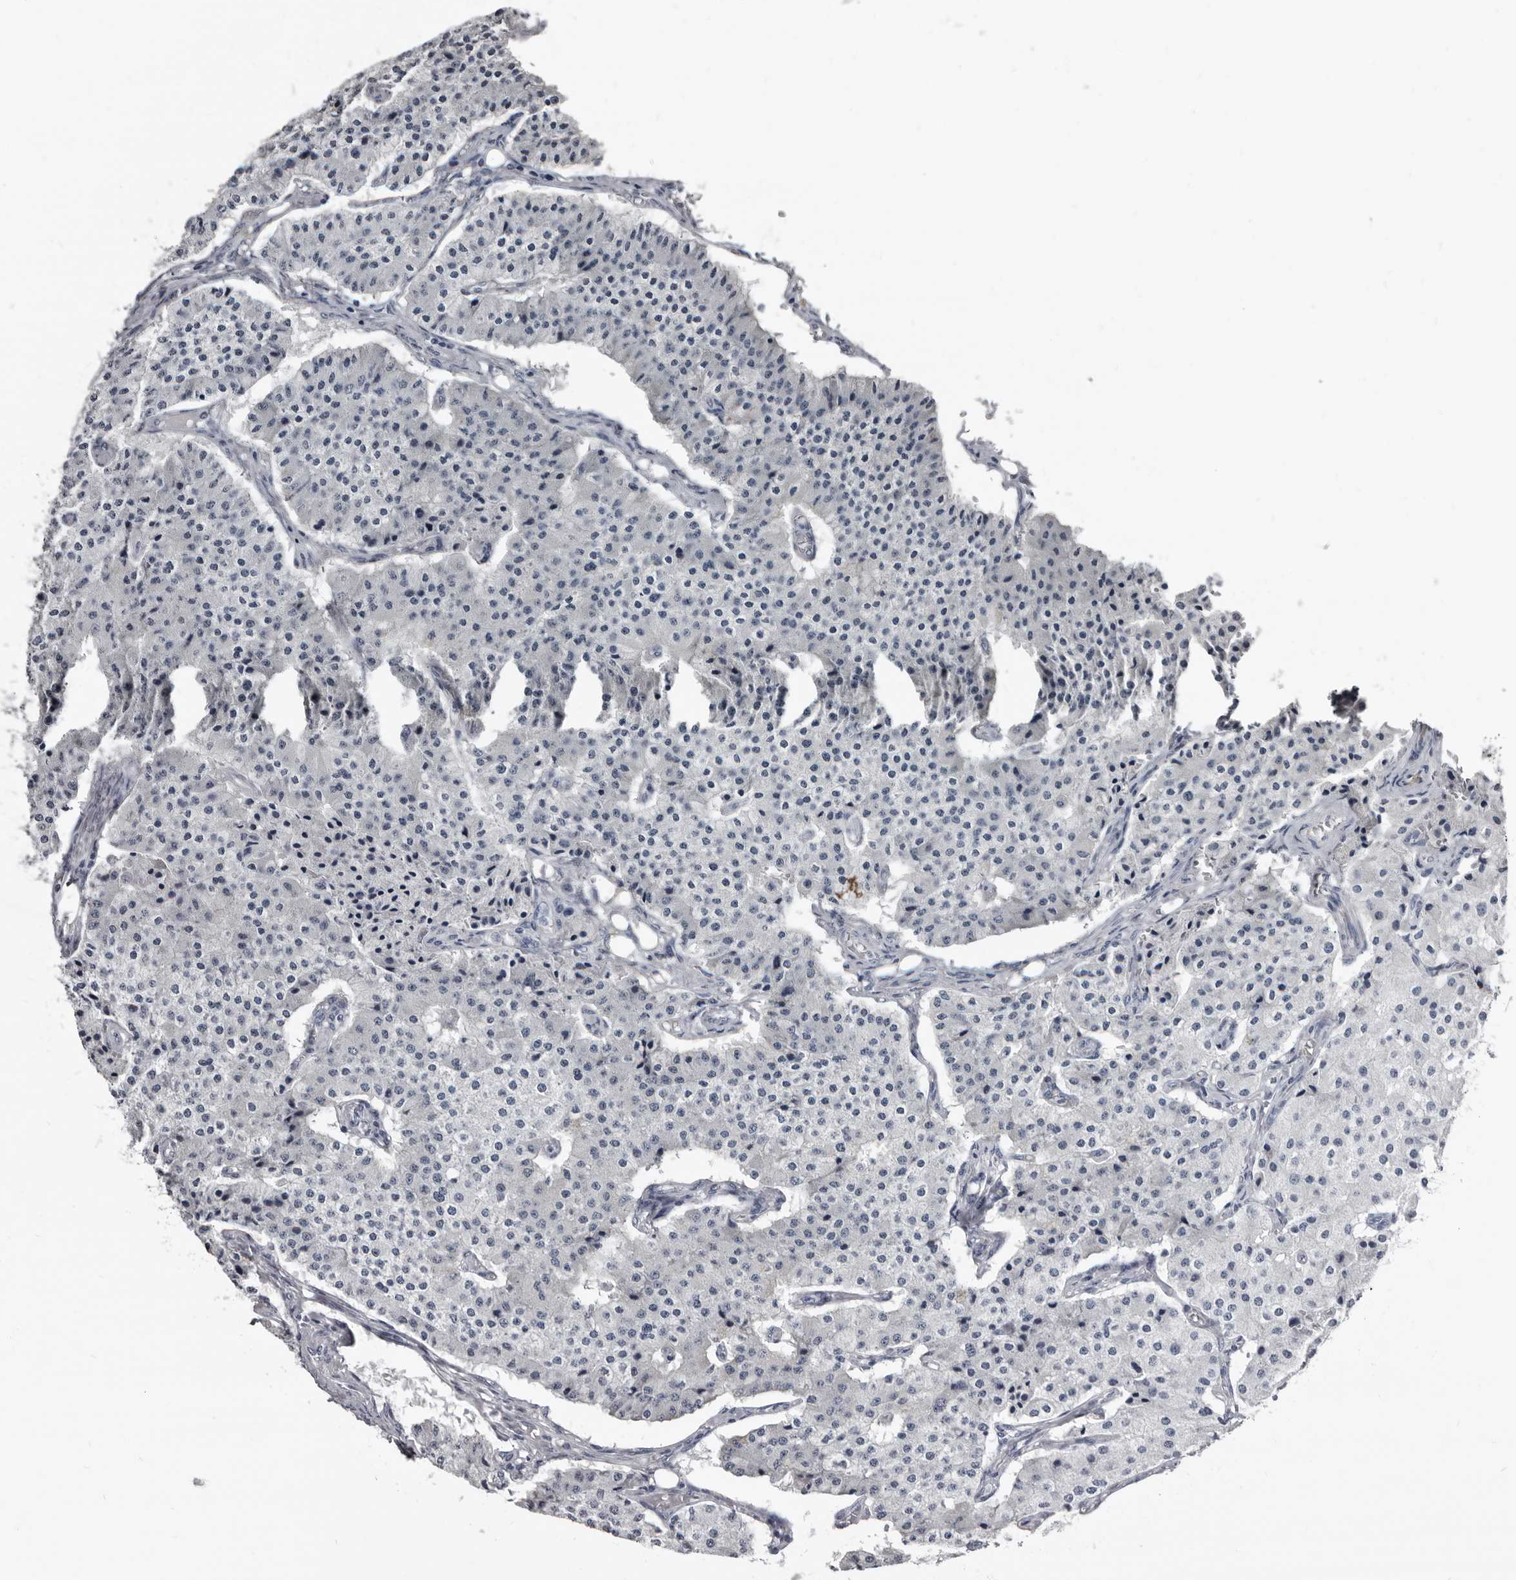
{"staining": {"intensity": "weak", "quantity": "<25%", "location": "cytoplasmic/membranous"}, "tissue": "carcinoid", "cell_type": "Tumor cells", "image_type": "cancer", "snomed": [{"axis": "morphology", "description": "Carcinoid, malignant, NOS"}, {"axis": "topography", "description": "Colon"}], "caption": "This is an IHC photomicrograph of human carcinoid. There is no staining in tumor cells.", "gene": "GREB1", "patient": {"sex": "female", "age": 52}}